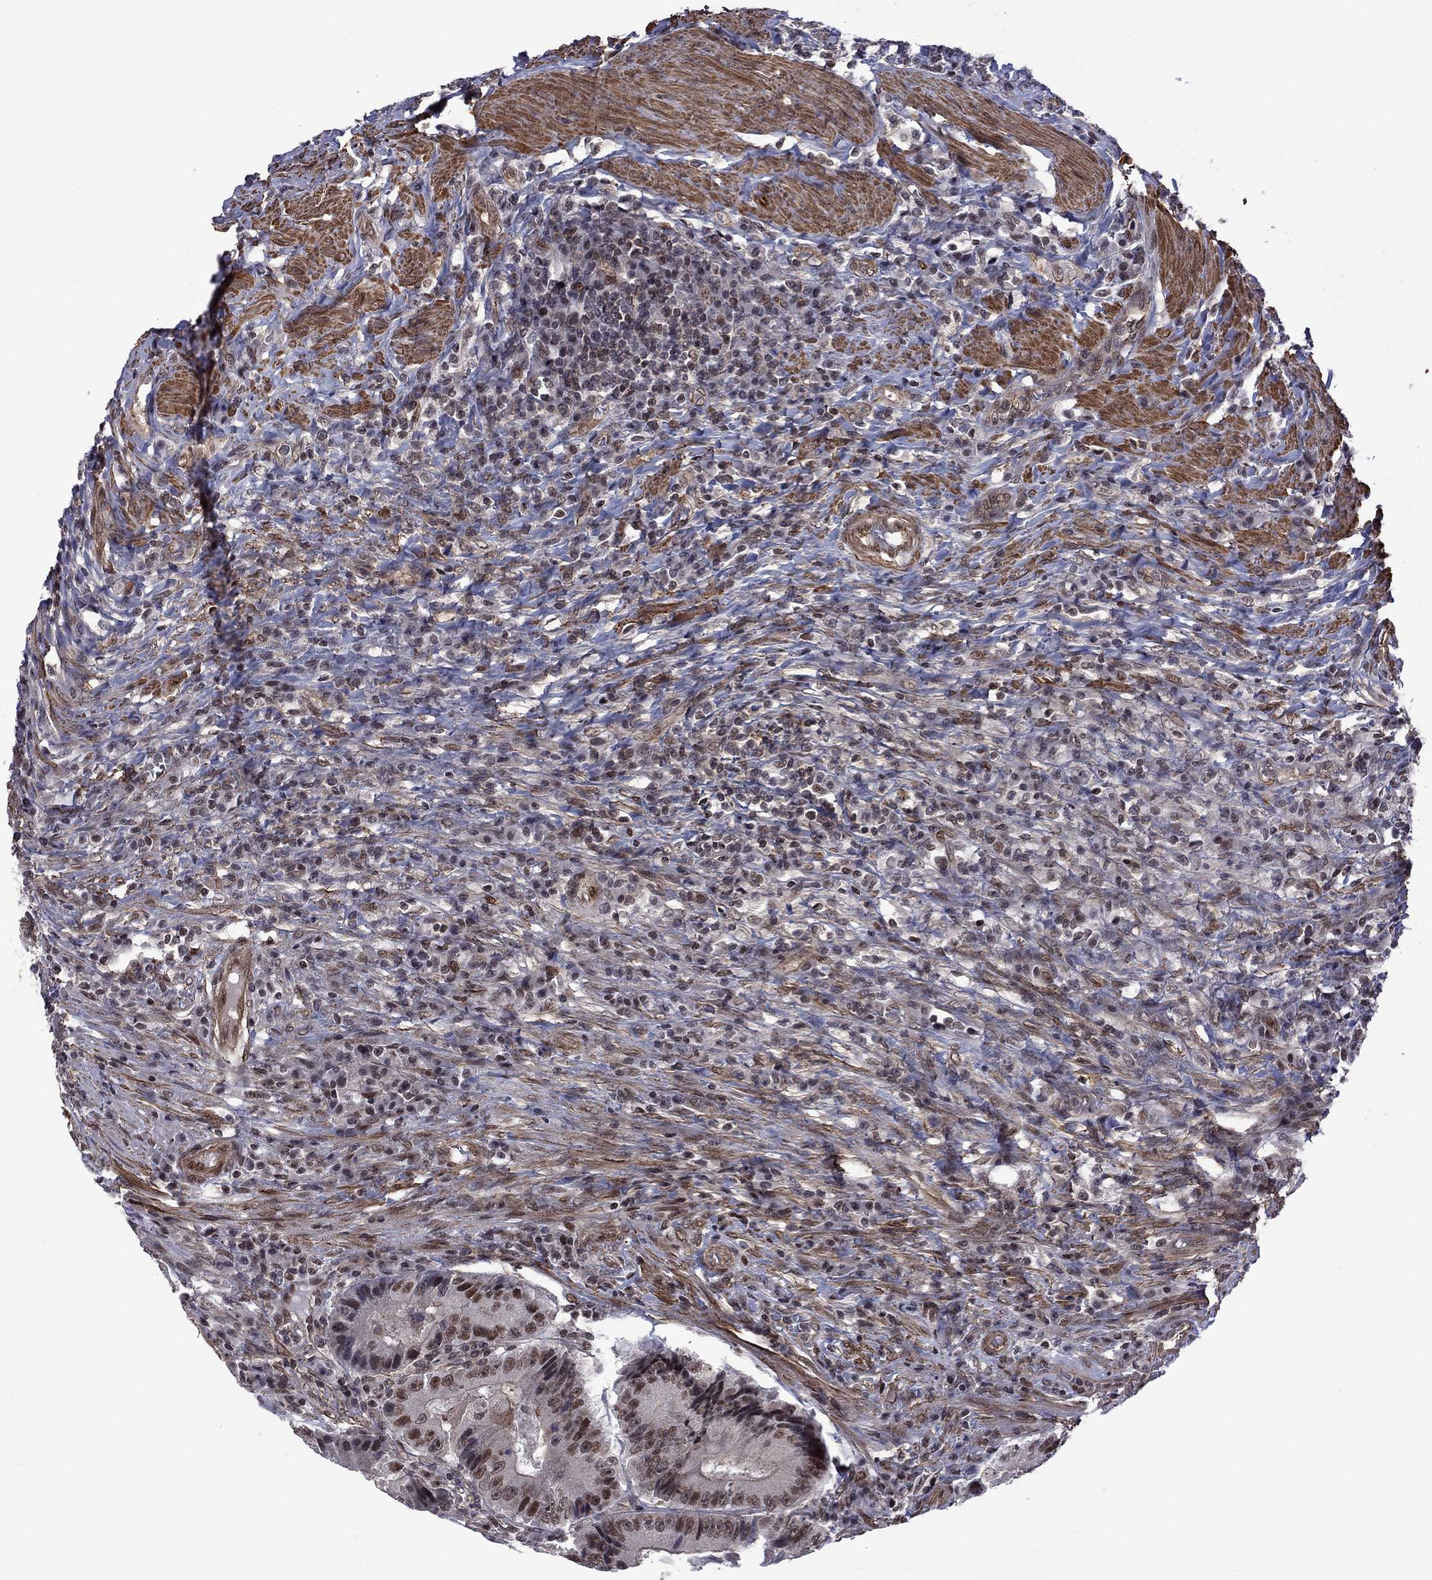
{"staining": {"intensity": "strong", "quantity": "25%-75%", "location": "nuclear"}, "tissue": "colorectal cancer", "cell_type": "Tumor cells", "image_type": "cancer", "snomed": [{"axis": "morphology", "description": "Adenocarcinoma, NOS"}, {"axis": "topography", "description": "Colon"}], "caption": "Adenocarcinoma (colorectal) stained with a protein marker reveals strong staining in tumor cells.", "gene": "BRF1", "patient": {"sex": "female", "age": 86}}